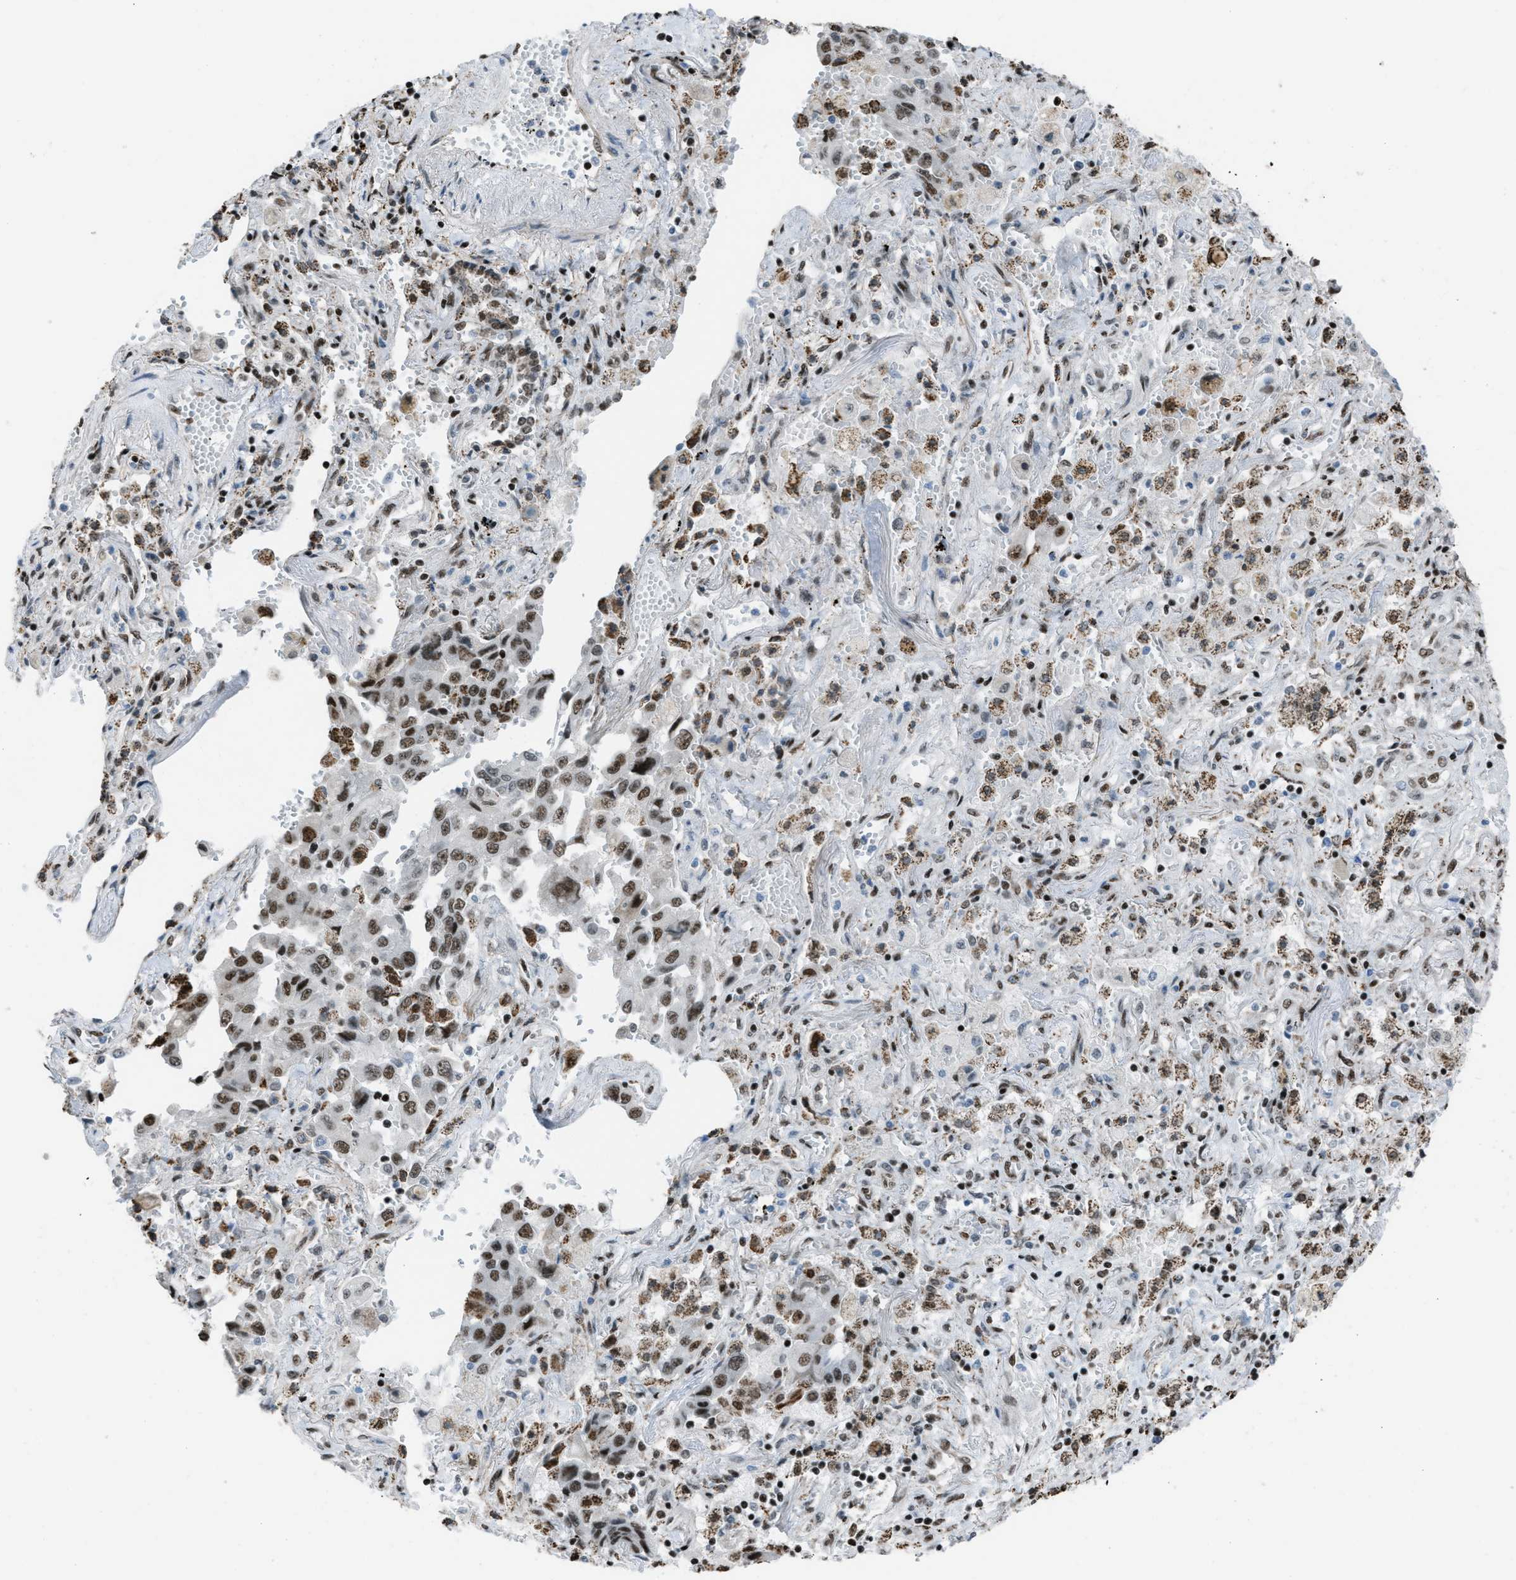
{"staining": {"intensity": "moderate", "quantity": ">75%", "location": "nuclear"}, "tissue": "lung cancer", "cell_type": "Tumor cells", "image_type": "cancer", "snomed": [{"axis": "morphology", "description": "Adenocarcinoma, NOS"}, {"axis": "topography", "description": "Lung"}], "caption": "Moderate nuclear protein expression is identified in about >75% of tumor cells in lung cancer.", "gene": "SLFN5", "patient": {"sex": "female", "age": 65}}